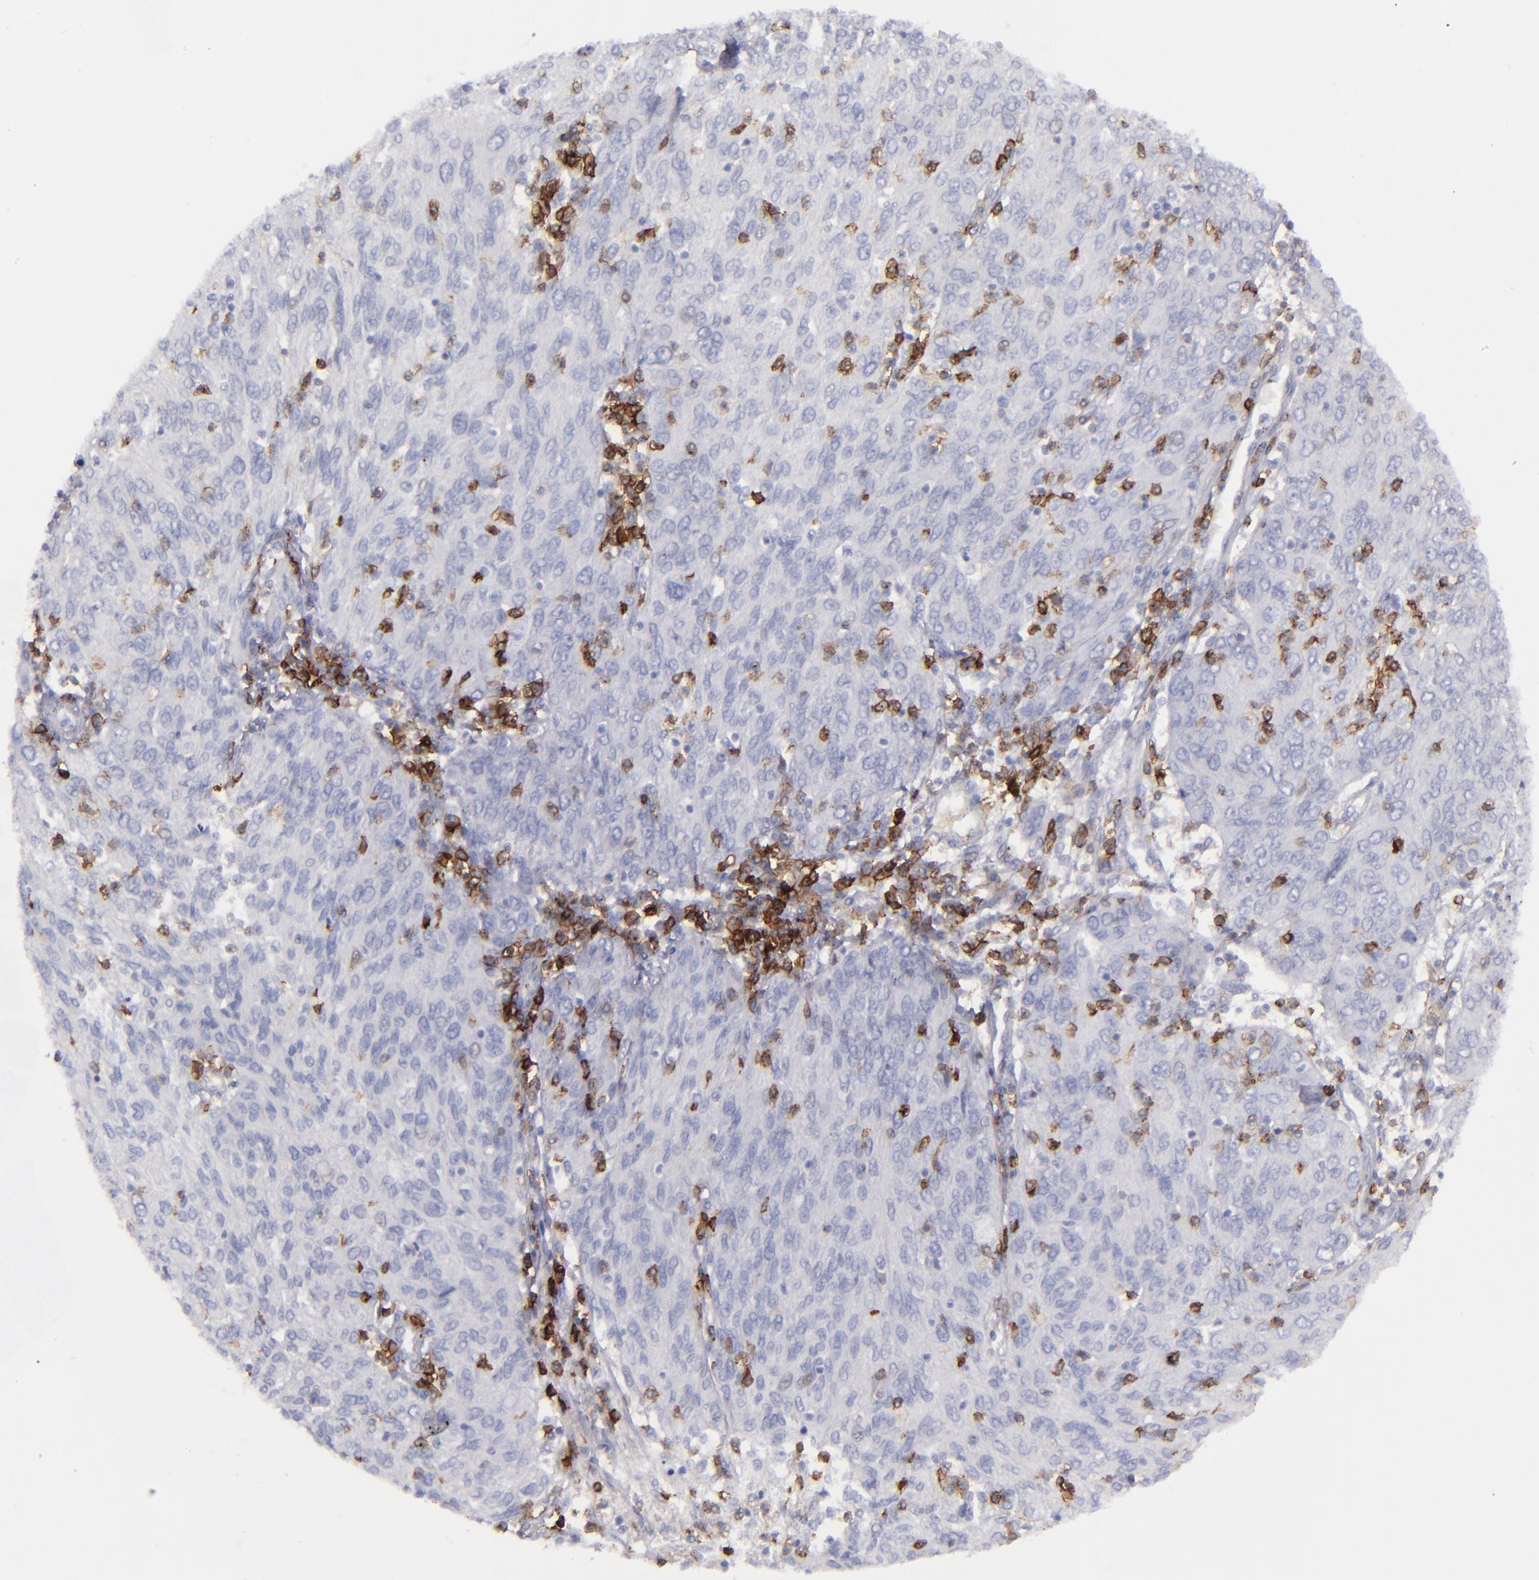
{"staining": {"intensity": "negative", "quantity": "none", "location": "none"}, "tissue": "ovarian cancer", "cell_type": "Tumor cells", "image_type": "cancer", "snomed": [{"axis": "morphology", "description": "Carcinoma, endometroid"}, {"axis": "topography", "description": "Ovary"}], "caption": "High power microscopy micrograph of an IHC micrograph of ovarian endometroid carcinoma, revealing no significant positivity in tumor cells.", "gene": "CD27", "patient": {"sex": "female", "age": 50}}